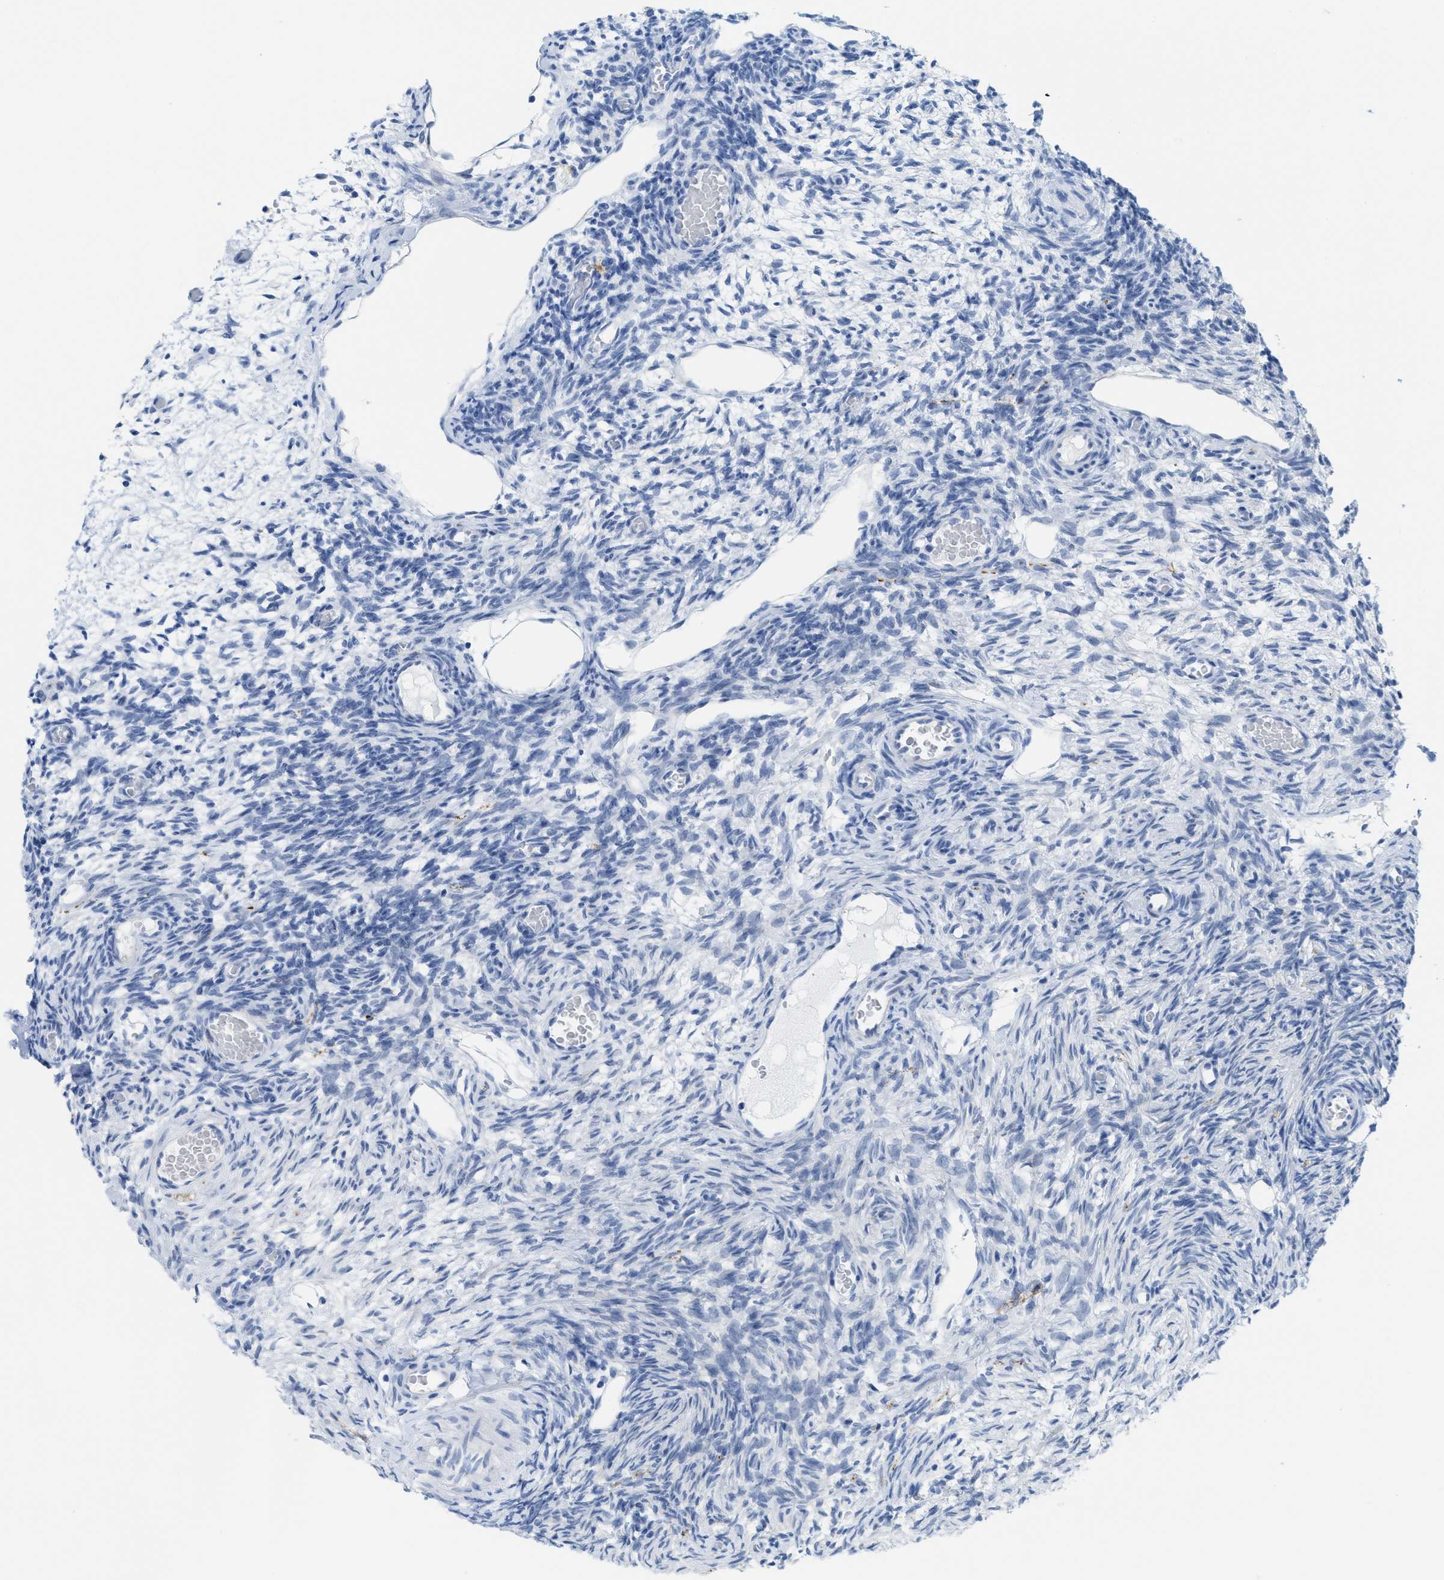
{"staining": {"intensity": "negative", "quantity": "none", "location": "none"}, "tissue": "ovary", "cell_type": "Ovarian stroma cells", "image_type": "normal", "snomed": [{"axis": "morphology", "description": "Normal tissue, NOS"}, {"axis": "topography", "description": "Ovary"}], "caption": "IHC micrograph of normal ovary stained for a protein (brown), which exhibits no expression in ovarian stroma cells.", "gene": "WDR4", "patient": {"sex": "female", "age": 27}}